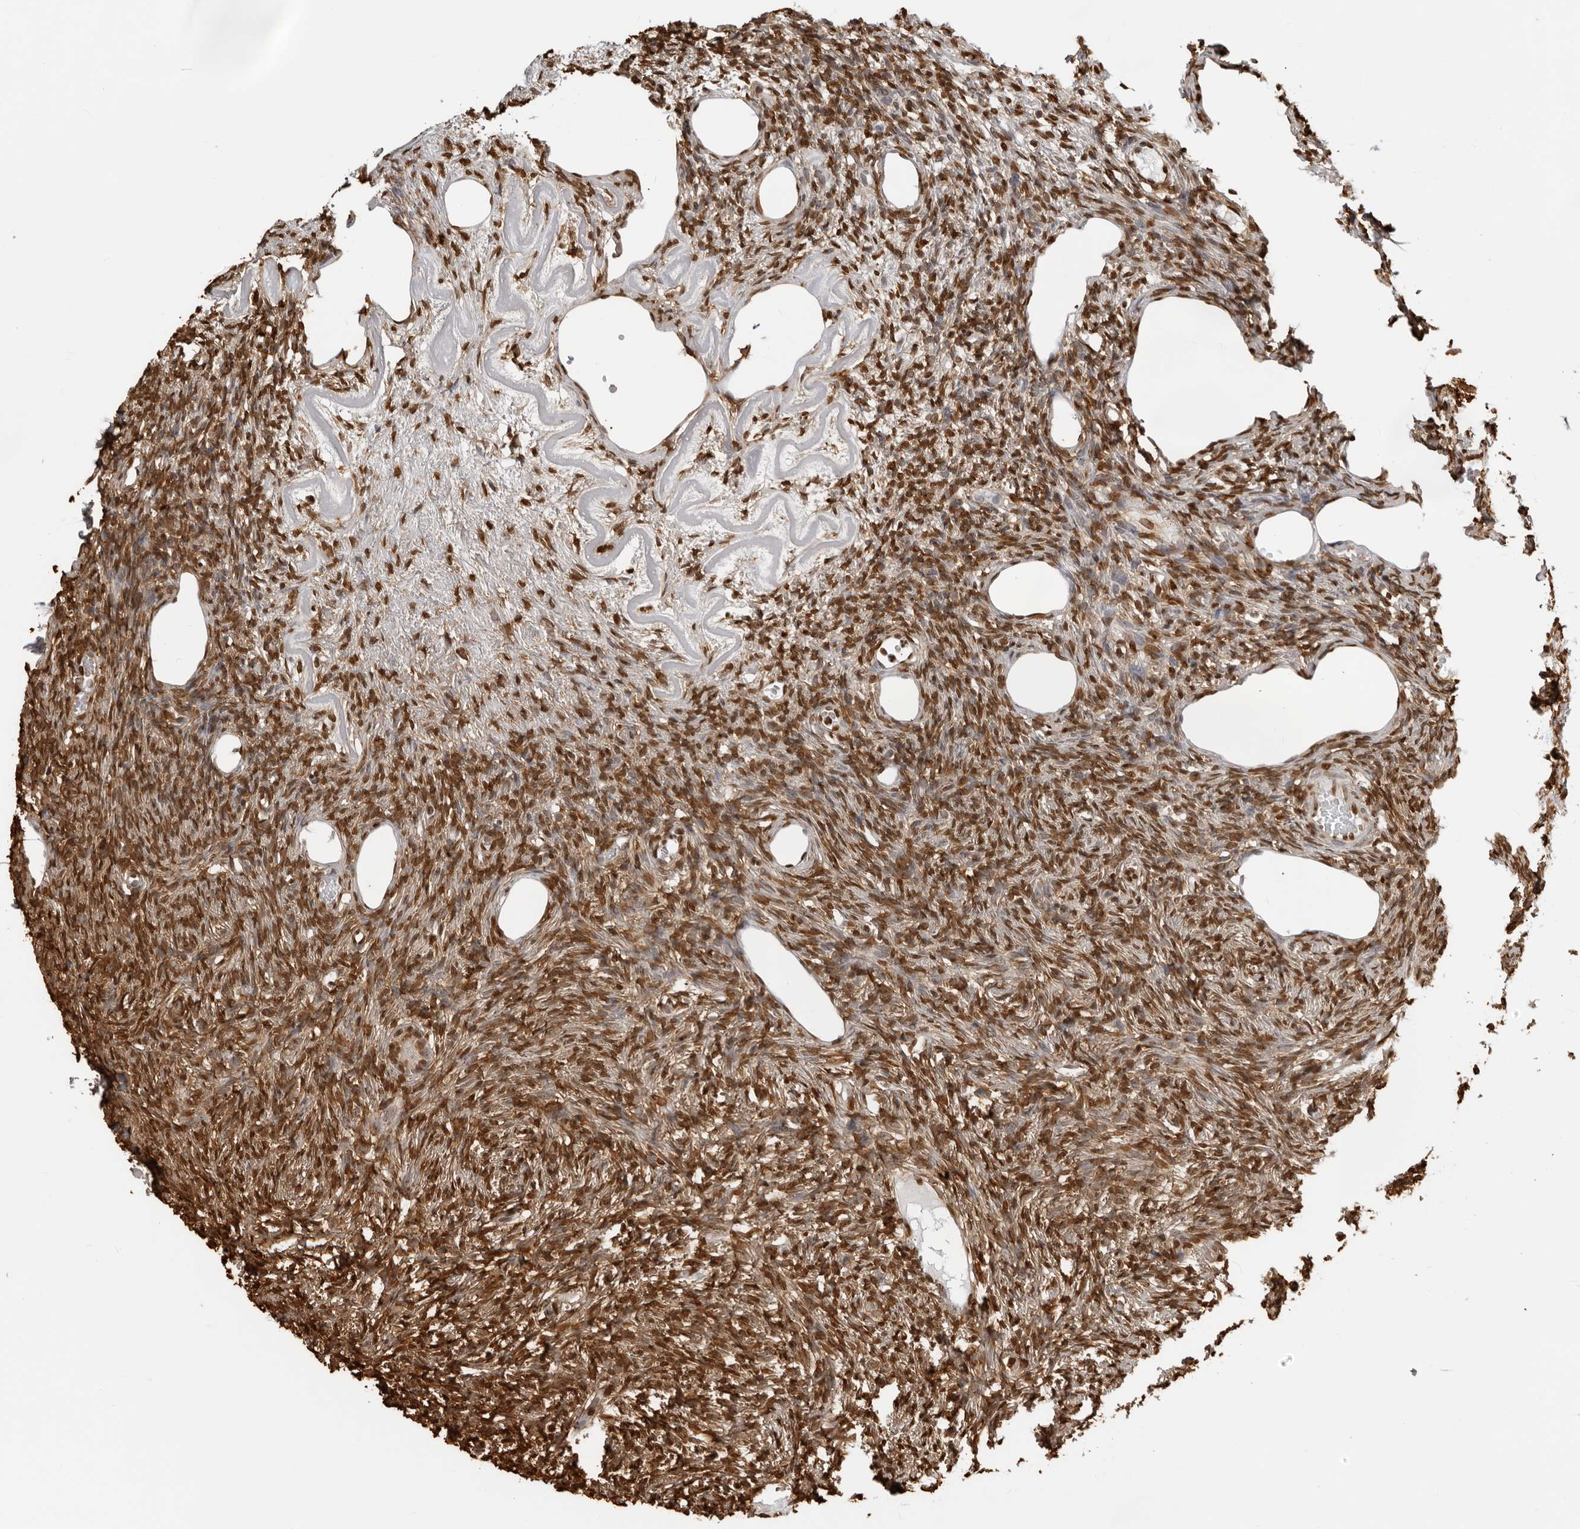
{"staining": {"intensity": "strong", "quantity": ">75%", "location": "nuclear"}, "tissue": "ovary", "cell_type": "Ovarian stroma cells", "image_type": "normal", "snomed": [{"axis": "morphology", "description": "Normal tissue, NOS"}, {"axis": "topography", "description": "Ovary"}], "caption": "Immunohistochemistry (DAB) staining of normal ovary reveals strong nuclear protein staining in approximately >75% of ovarian stroma cells. The protein of interest is stained brown, and the nuclei are stained in blue (DAB IHC with brightfield microscopy, high magnification).", "gene": "ZFP91", "patient": {"sex": "female", "age": 33}}